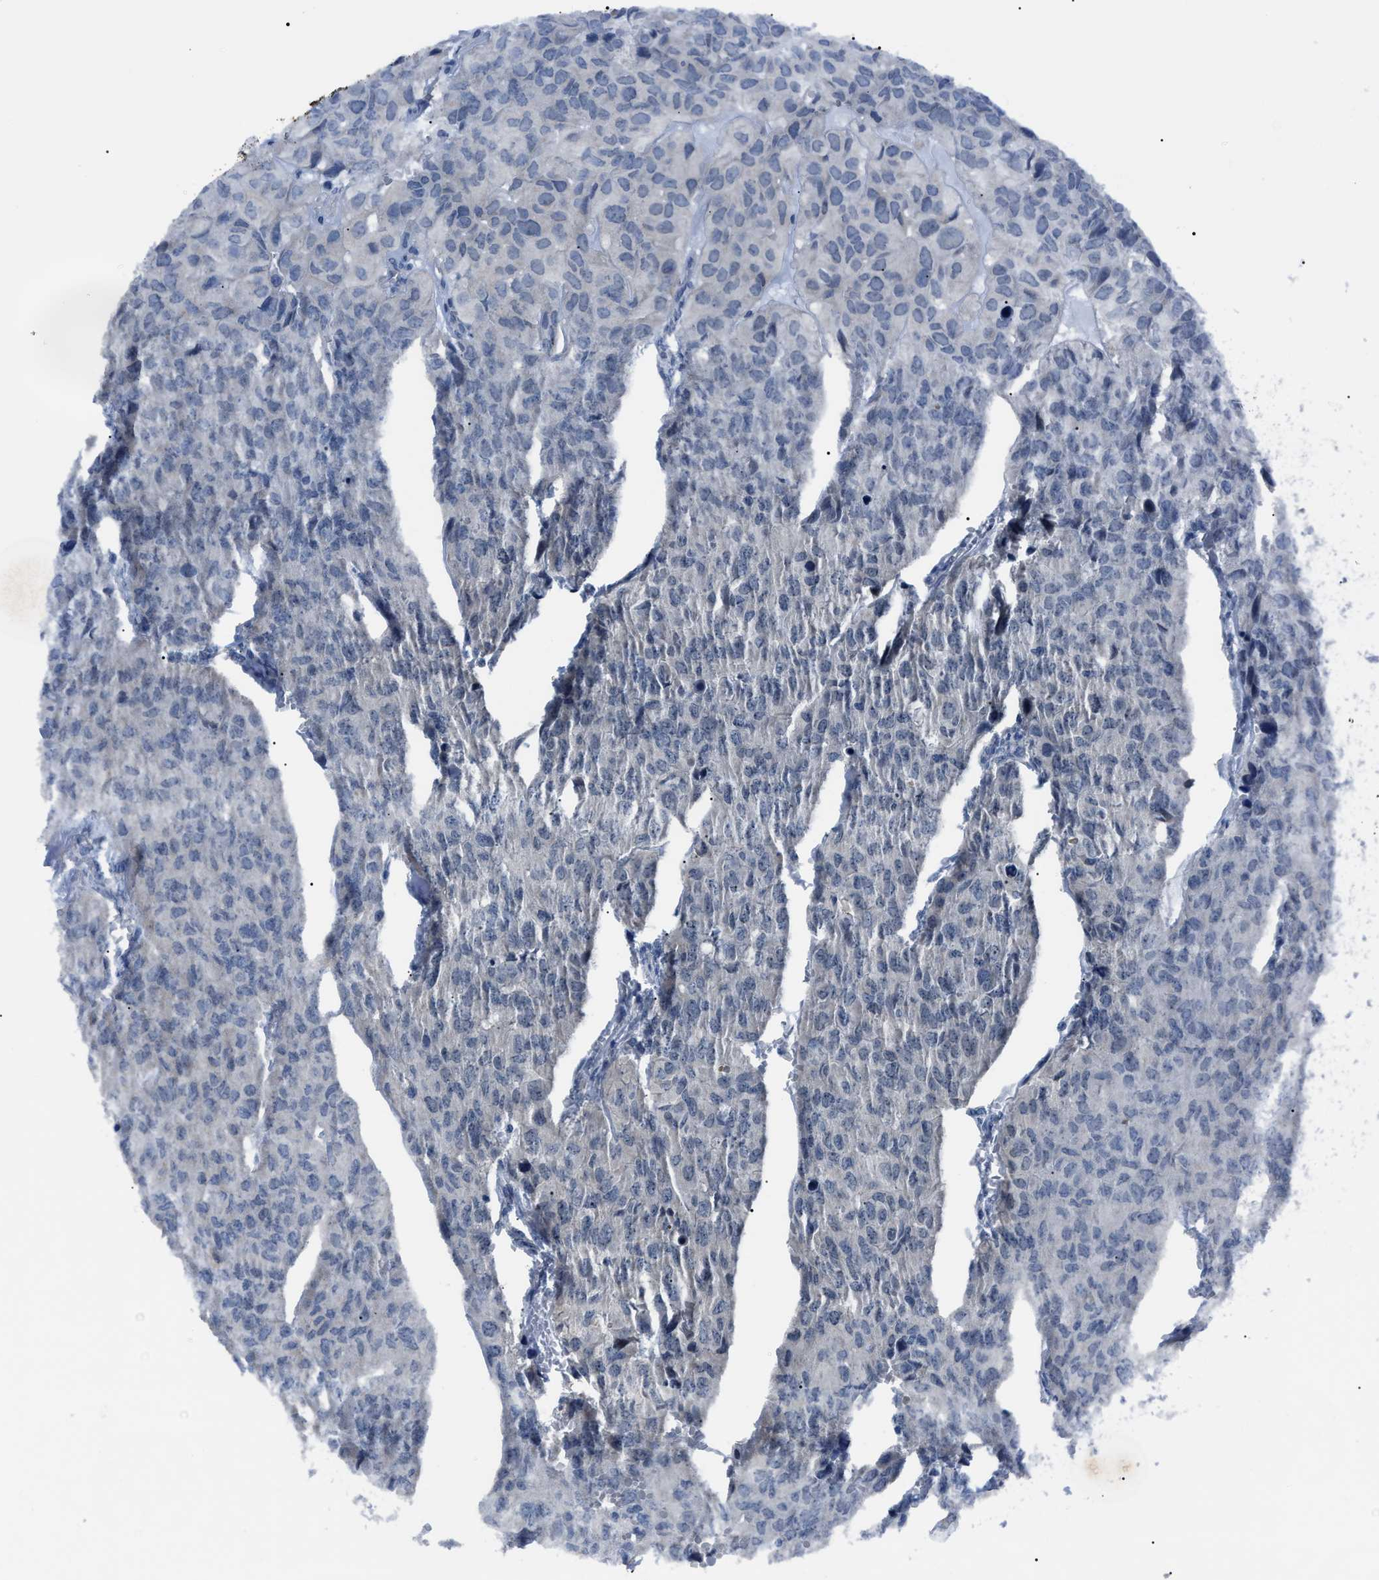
{"staining": {"intensity": "negative", "quantity": "none", "location": "none"}, "tissue": "head and neck cancer", "cell_type": "Tumor cells", "image_type": "cancer", "snomed": [{"axis": "morphology", "description": "Adenocarcinoma, NOS"}, {"axis": "topography", "description": "Salivary gland, NOS"}, {"axis": "topography", "description": "Head-Neck"}], "caption": "Tumor cells show no significant protein staining in adenocarcinoma (head and neck).", "gene": "LRWD1", "patient": {"sex": "female", "age": 76}}